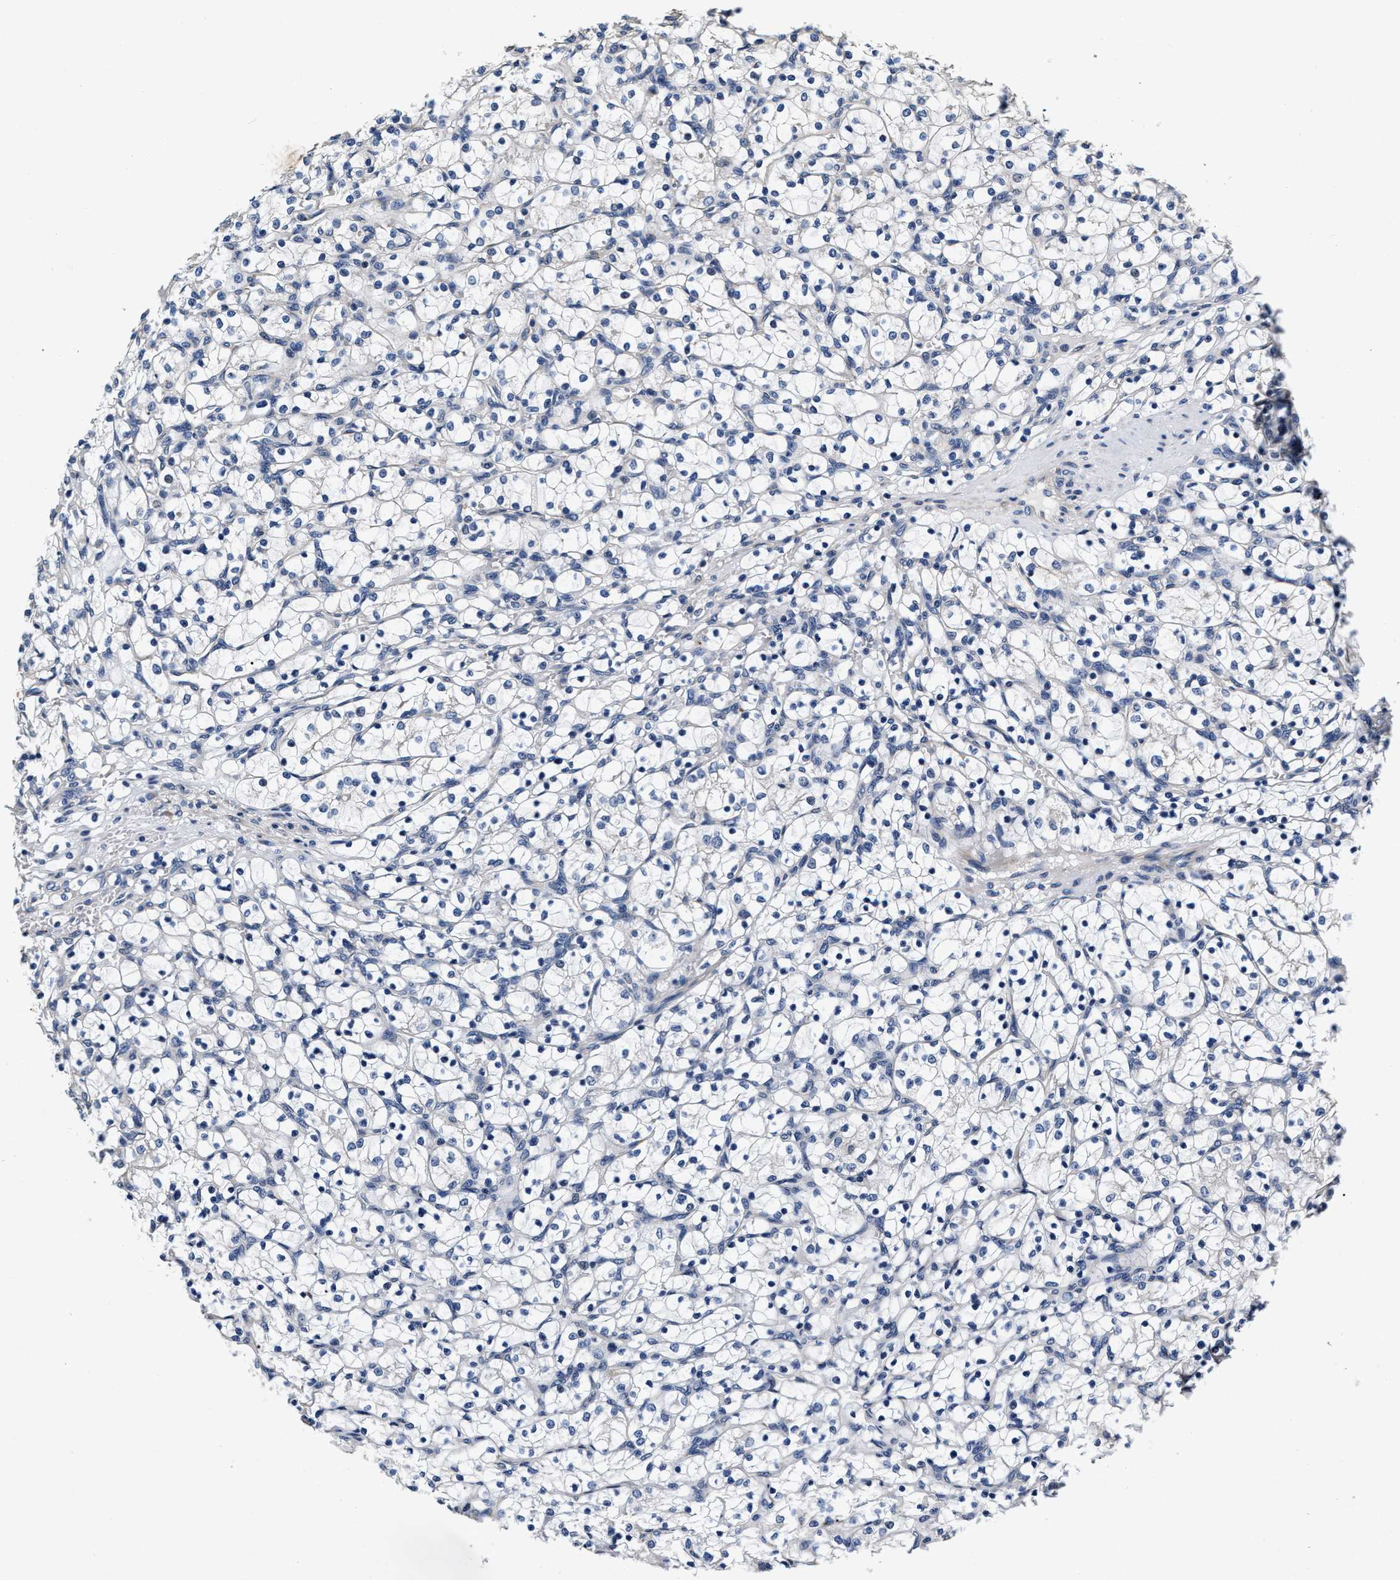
{"staining": {"intensity": "negative", "quantity": "none", "location": "none"}, "tissue": "renal cancer", "cell_type": "Tumor cells", "image_type": "cancer", "snomed": [{"axis": "morphology", "description": "Adenocarcinoma, NOS"}, {"axis": "topography", "description": "Kidney"}], "caption": "IHC photomicrograph of adenocarcinoma (renal) stained for a protein (brown), which reveals no staining in tumor cells.", "gene": "ABCG8", "patient": {"sex": "female", "age": 69}}